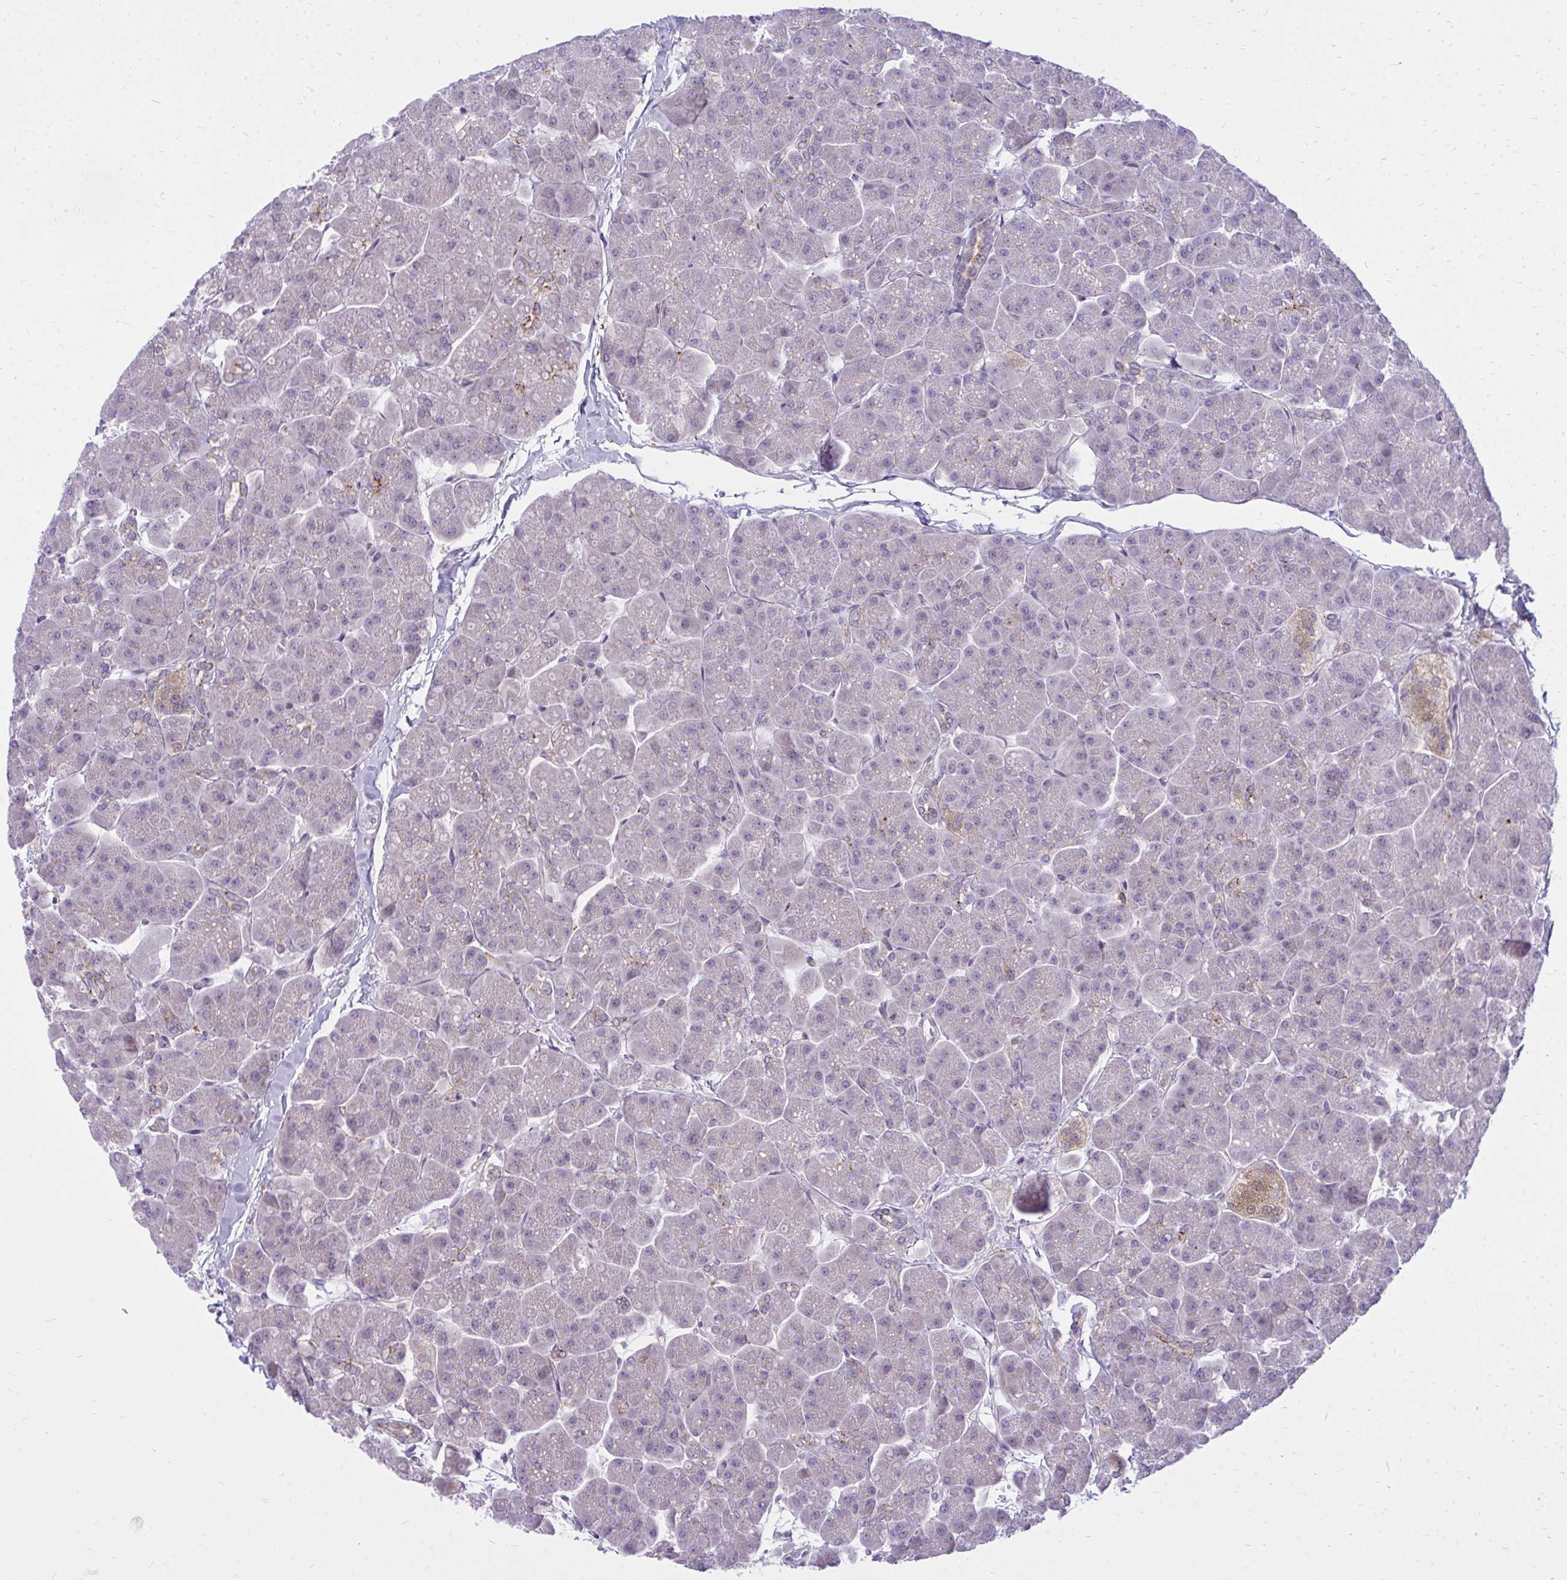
{"staining": {"intensity": "moderate", "quantity": "<25%", "location": "cytoplasmic/membranous"}, "tissue": "pancreas", "cell_type": "Exocrine glandular cells", "image_type": "normal", "snomed": [{"axis": "morphology", "description": "Normal tissue, NOS"}, {"axis": "topography", "description": "Pancreas"}, {"axis": "topography", "description": "Peripheral nerve tissue"}], "caption": "Moderate cytoplasmic/membranous staining for a protein is present in approximately <25% of exocrine glandular cells of benign pancreas using immunohistochemistry (IHC).", "gene": "ZSCAN25", "patient": {"sex": "male", "age": 54}}